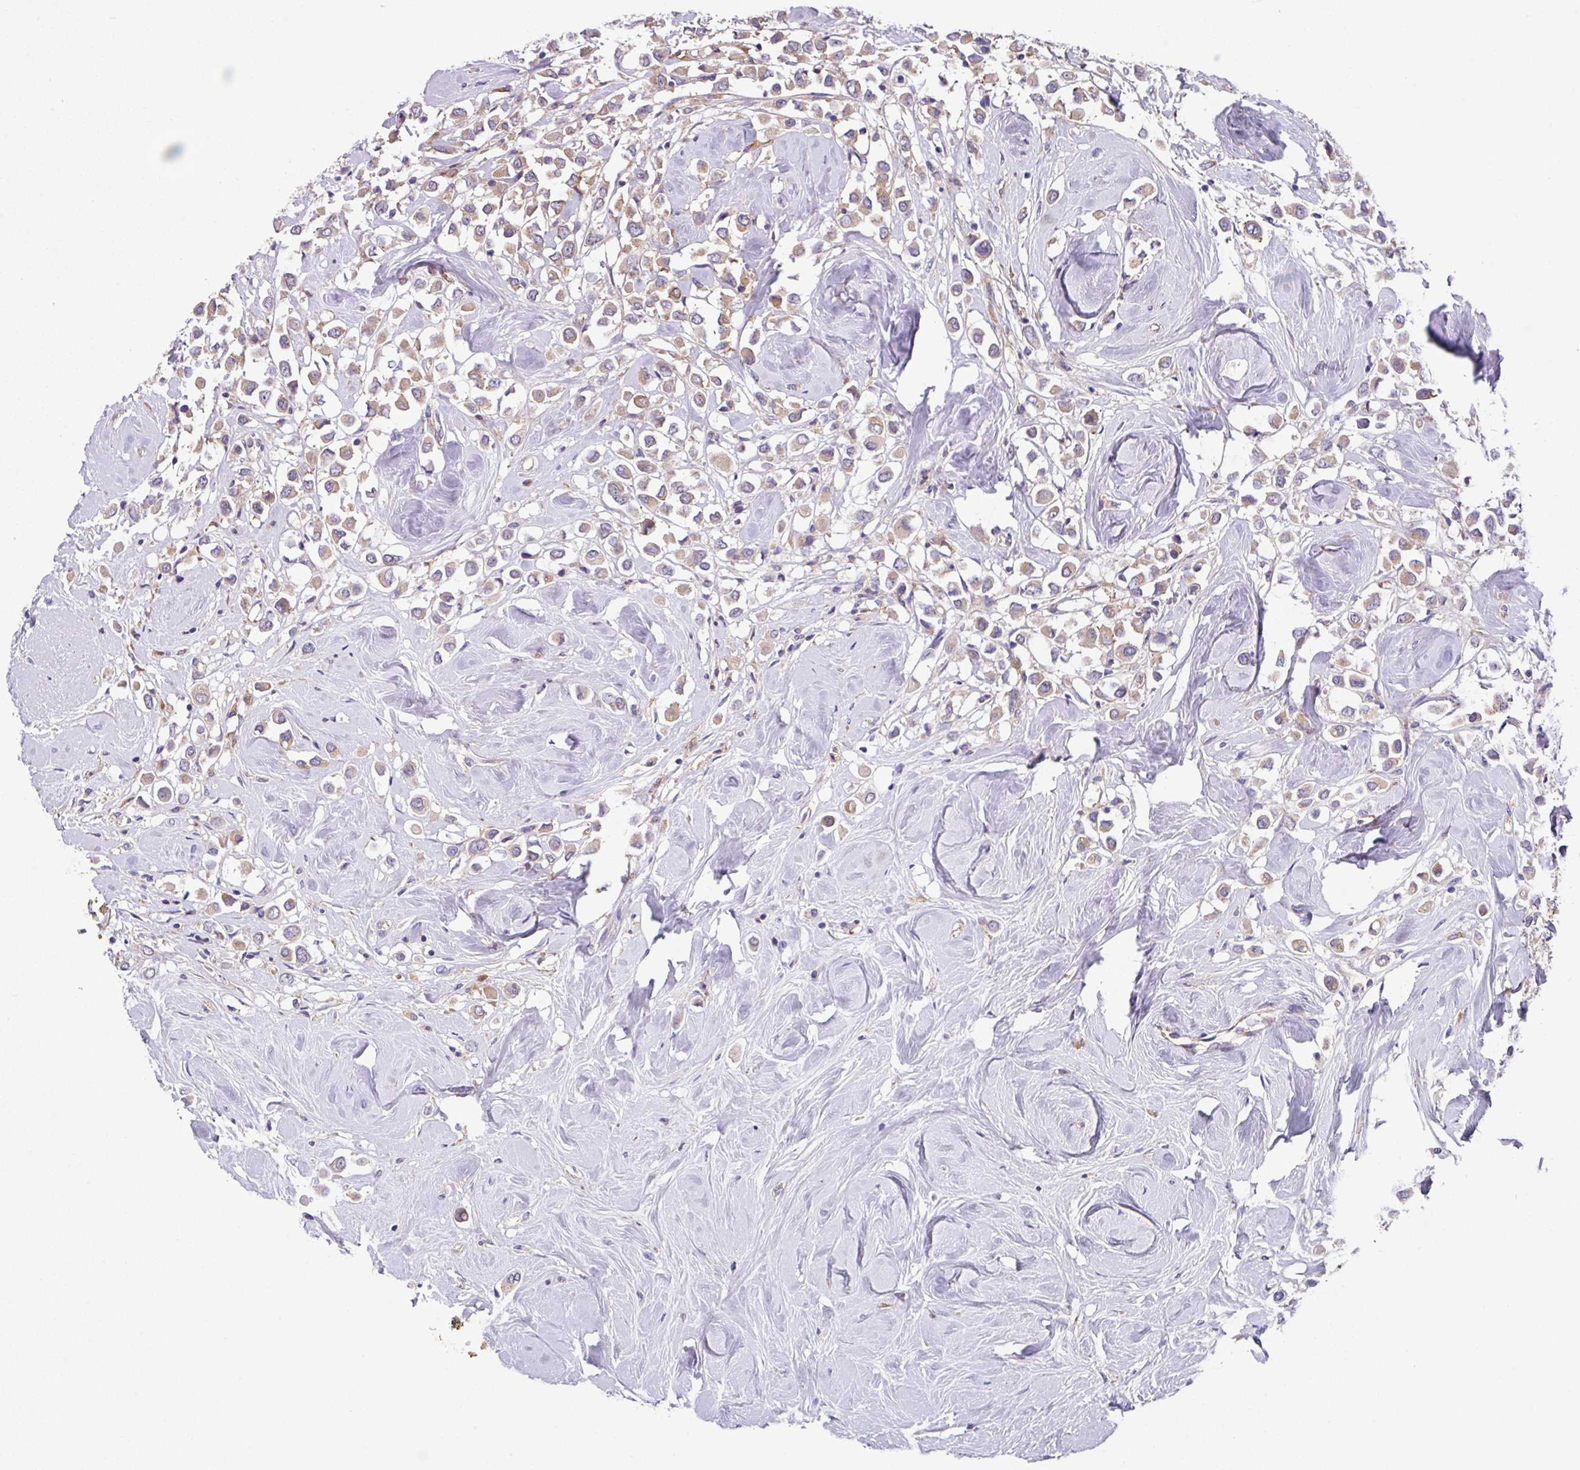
{"staining": {"intensity": "weak", "quantity": ">75%", "location": "cytoplasmic/membranous"}, "tissue": "breast cancer", "cell_type": "Tumor cells", "image_type": "cancer", "snomed": [{"axis": "morphology", "description": "Duct carcinoma"}, {"axis": "topography", "description": "Breast"}], "caption": "Breast cancer stained with DAB IHC demonstrates low levels of weak cytoplasmic/membranous expression in about >75% of tumor cells.", "gene": "EIF4B", "patient": {"sex": "female", "age": 61}}